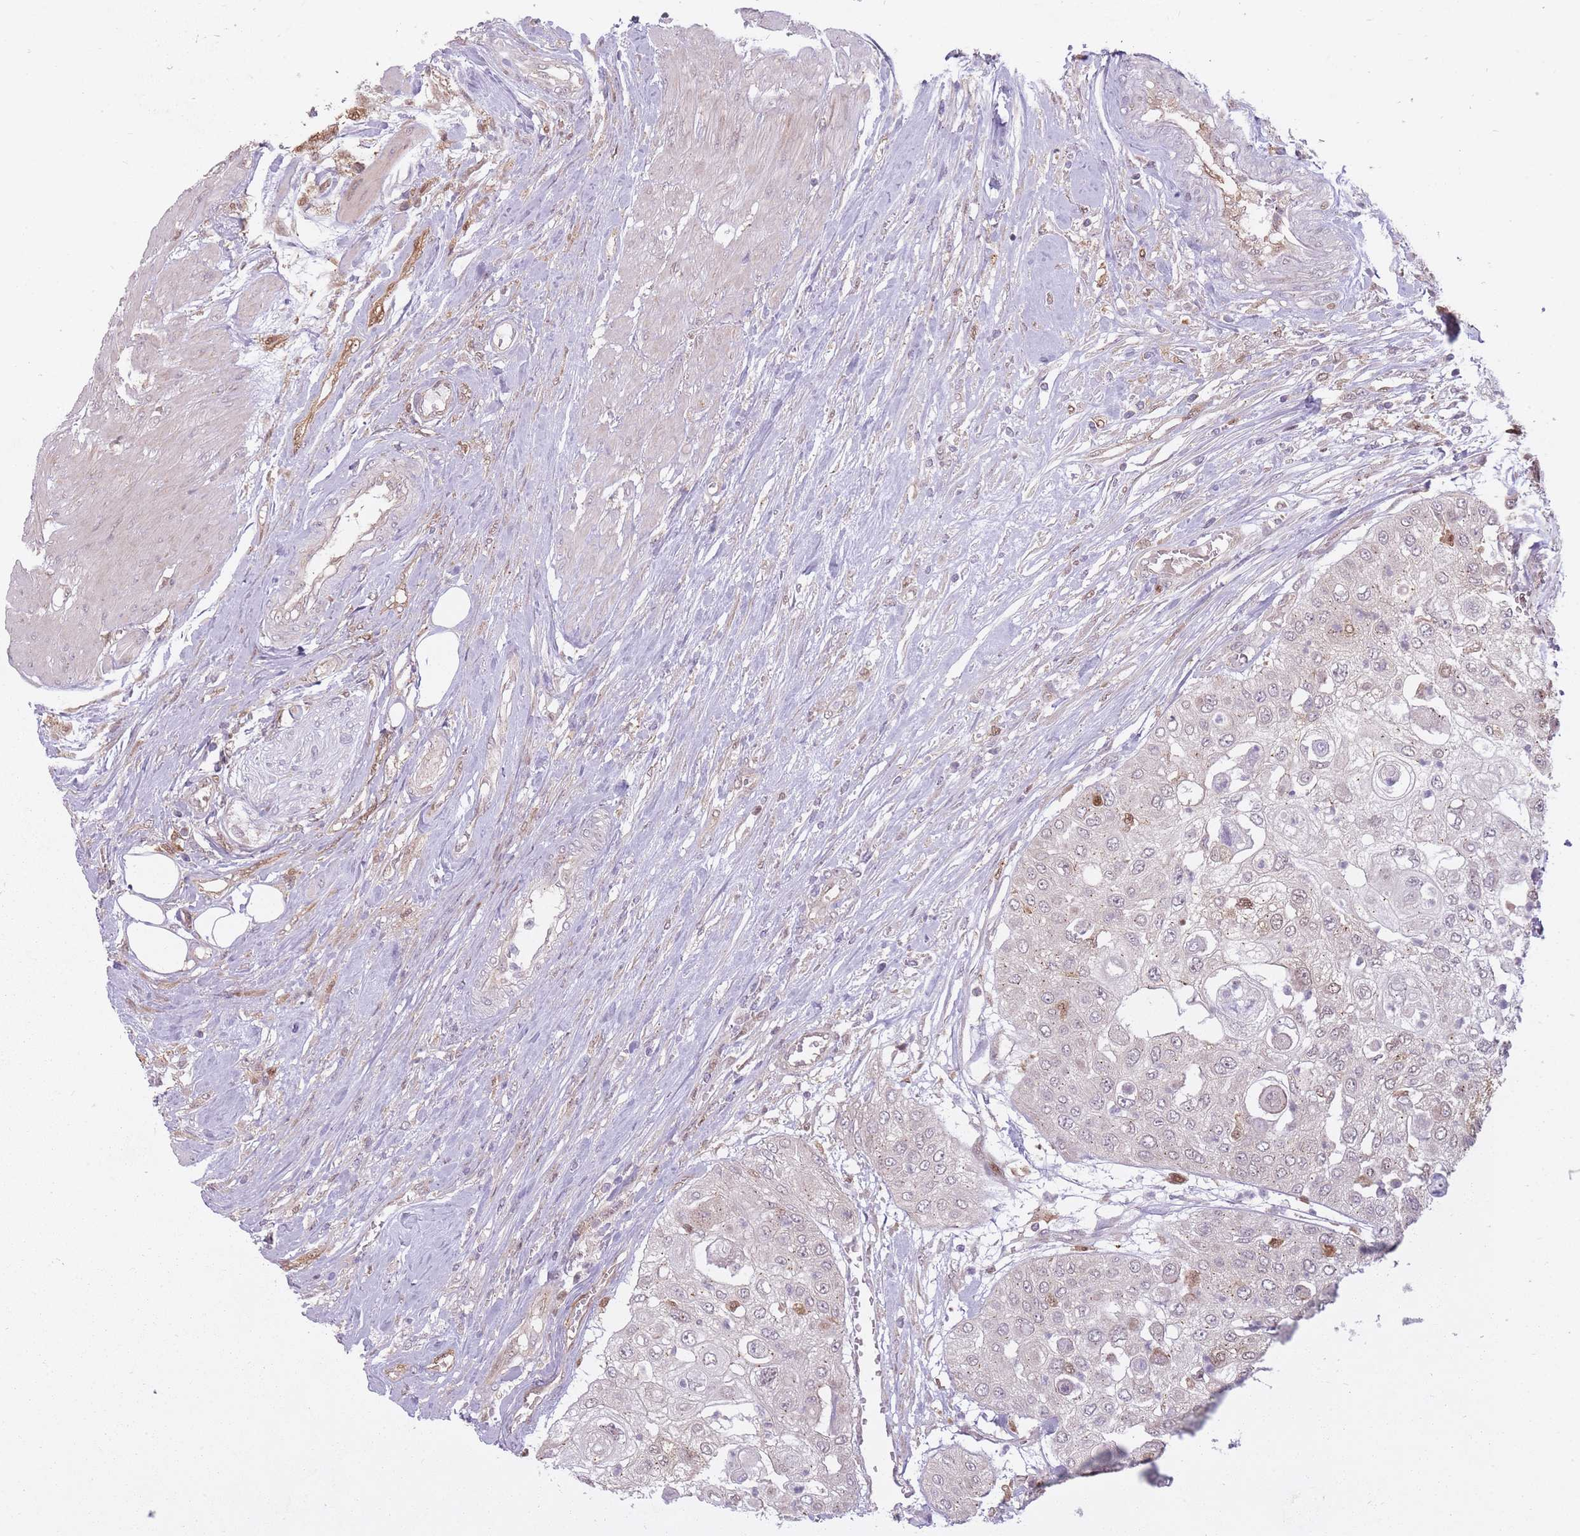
{"staining": {"intensity": "weak", "quantity": "<25%", "location": "nuclear"}, "tissue": "urothelial cancer", "cell_type": "Tumor cells", "image_type": "cancer", "snomed": [{"axis": "morphology", "description": "Urothelial carcinoma, High grade"}, {"axis": "topography", "description": "Urinary bladder"}], "caption": "The micrograph exhibits no significant expression in tumor cells of urothelial cancer.", "gene": "LGALS9", "patient": {"sex": "female", "age": 79}}